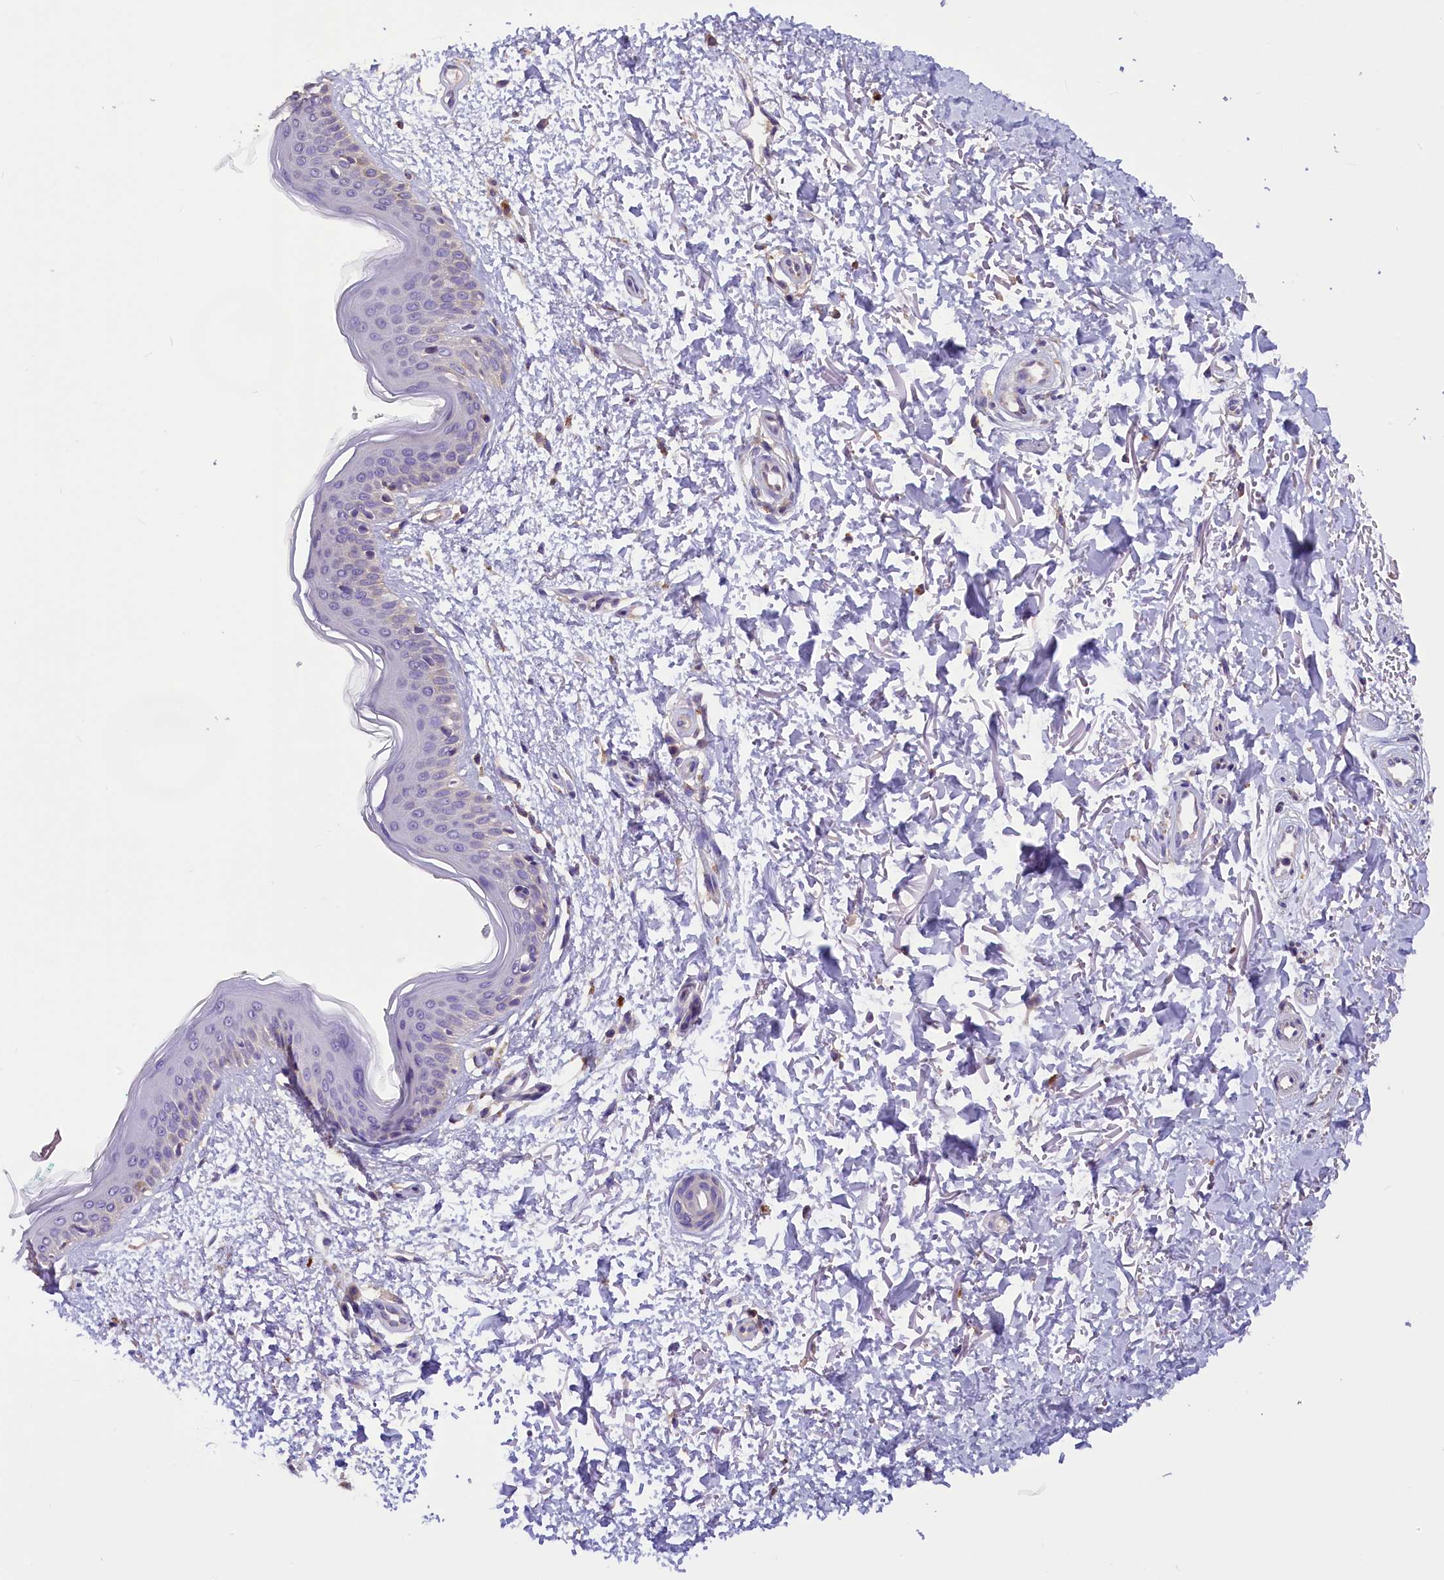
{"staining": {"intensity": "negative", "quantity": "none", "location": "none"}, "tissue": "skin", "cell_type": "Fibroblasts", "image_type": "normal", "snomed": [{"axis": "morphology", "description": "Normal tissue, NOS"}, {"axis": "topography", "description": "Skin"}], "caption": "Immunohistochemistry photomicrograph of benign human skin stained for a protein (brown), which exhibits no expression in fibroblasts.", "gene": "AP3B2", "patient": {"sex": "male", "age": 66}}